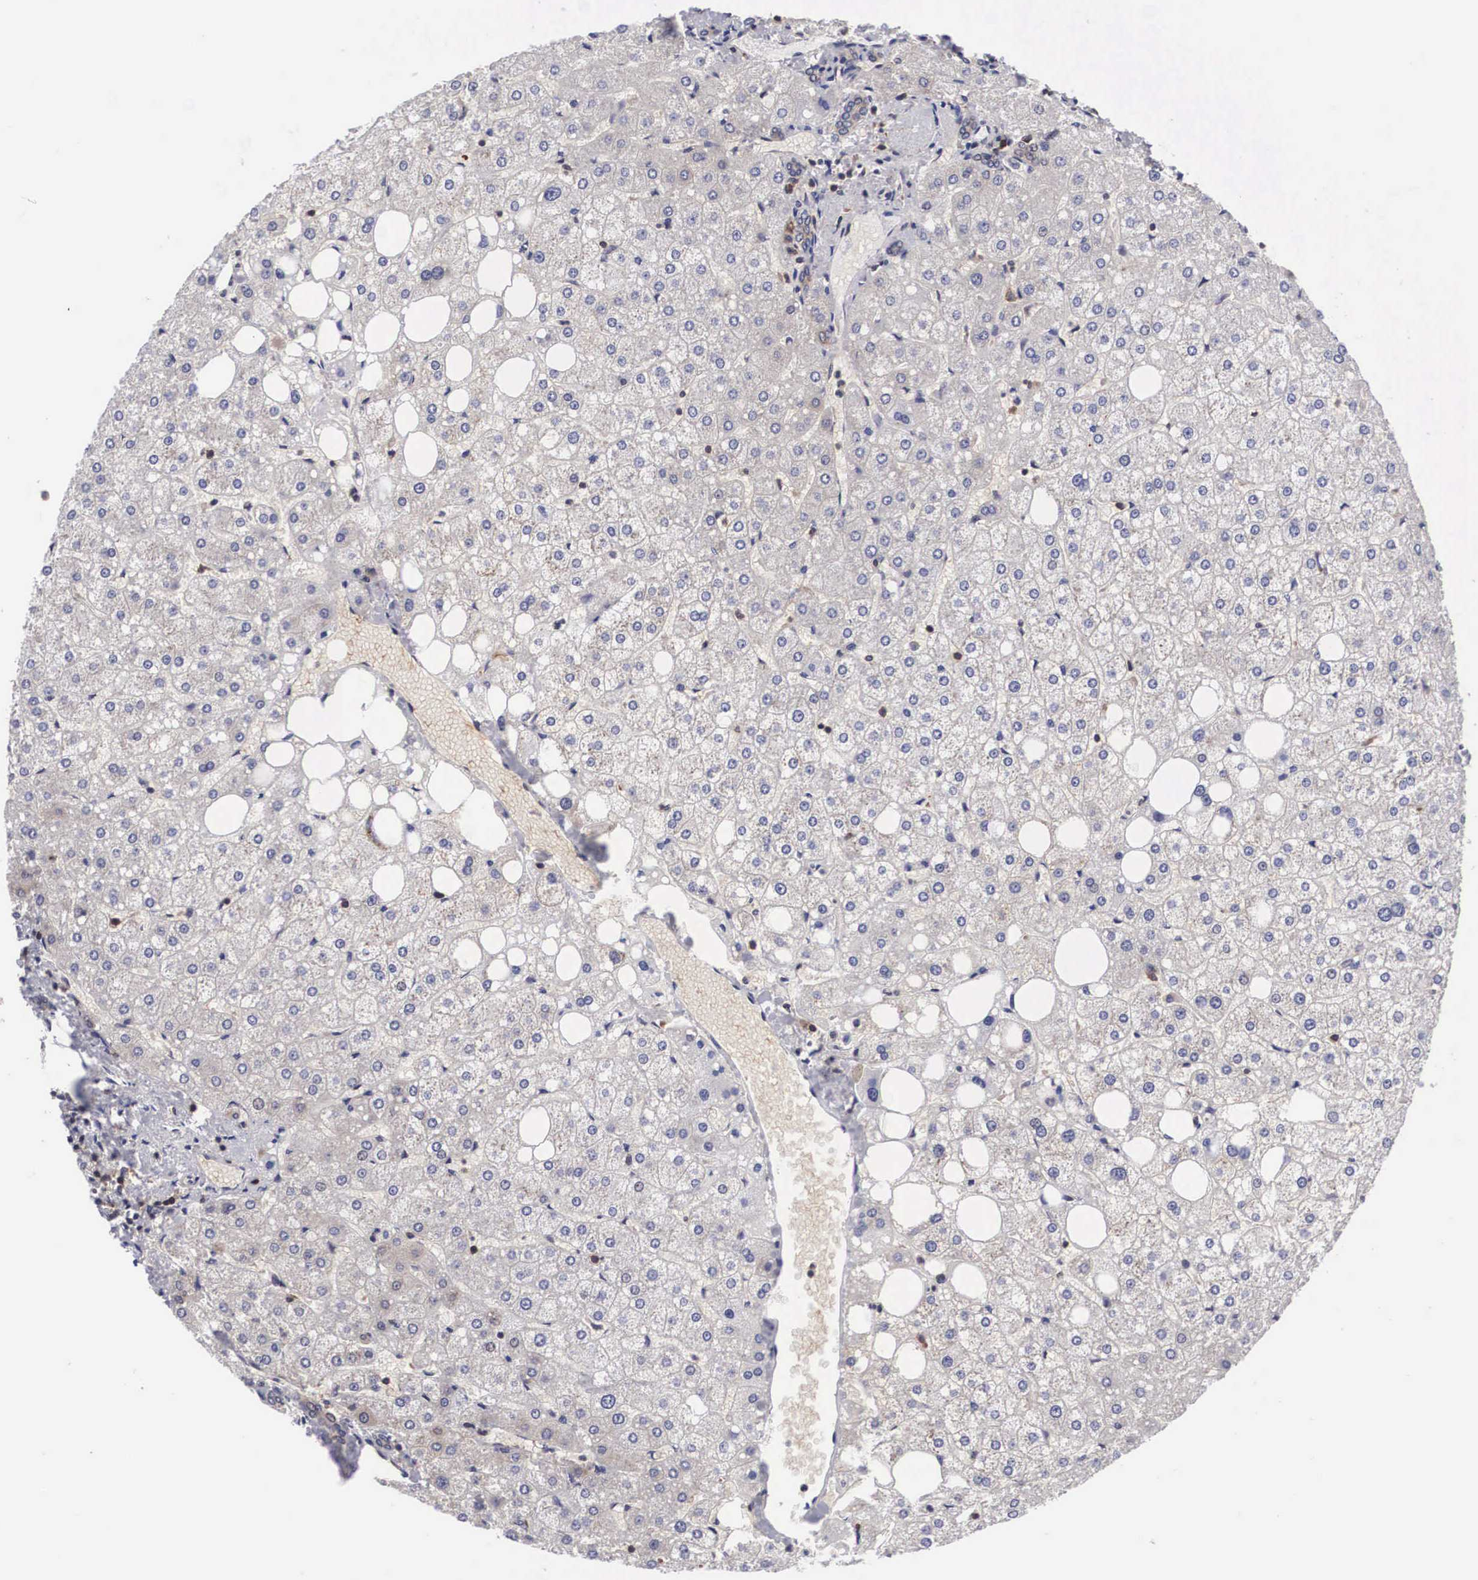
{"staining": {"intensity": "moderate", "quantity": "25%-75%", "location": "cytoplasmic/membranous,nuclear"}, "tissue": "liver", "cell_type": "Cholangiocytes", "image_type": "normal", "snomed": [{"axis": "morphology", "description": "Normal tissue, NOS"}, {"axis": "topography", "description": "Liver"}], "caption": "Moderate cytoplasmic/membranous,nuclear staining for a protein is seen in approximately 25%-75% of cholangiocytes of normal liver using immunohistochemistry.", "gene": "ADSL", "patient": {"sex": "male", "age": 35}}